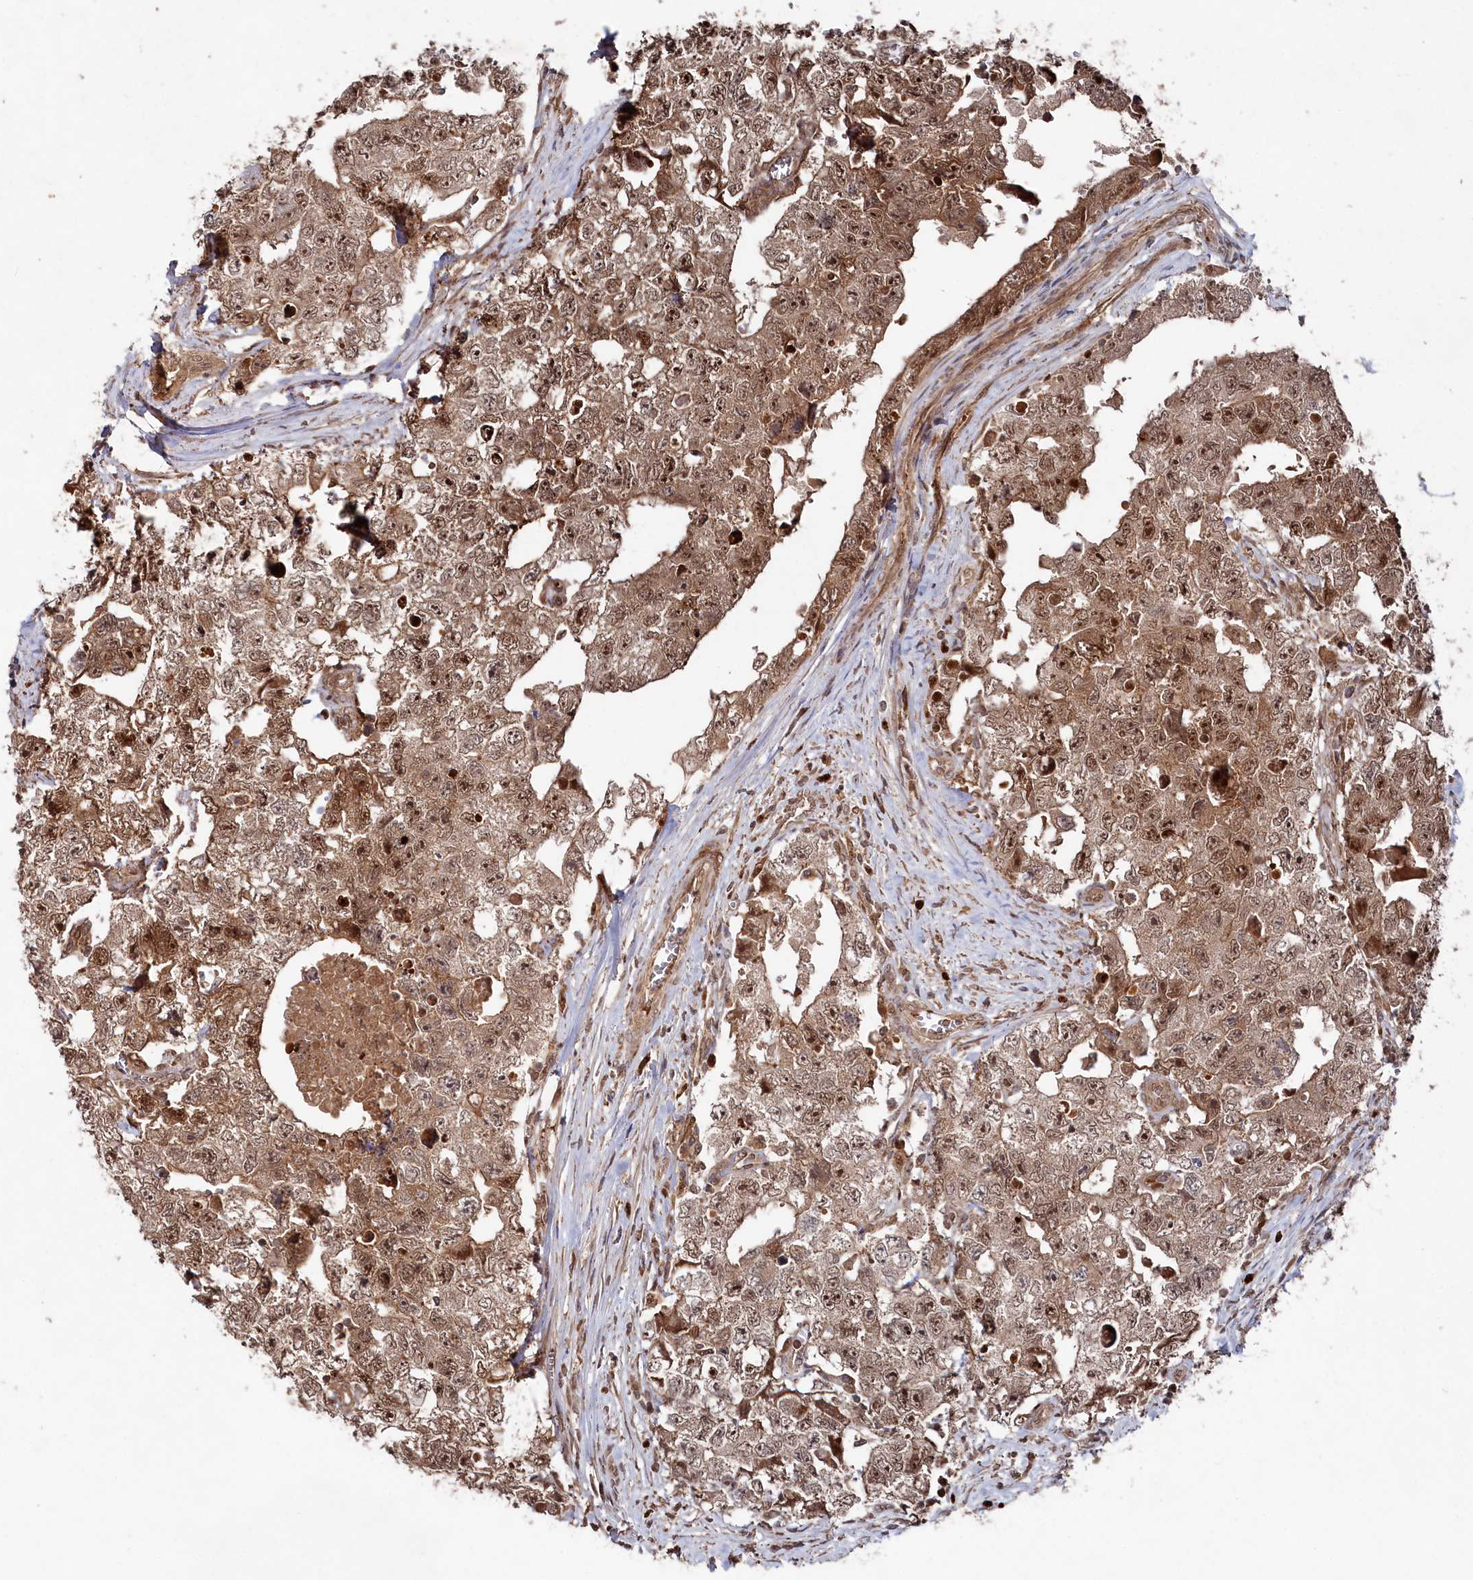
{"staining": {"intensity": "moderate", "quantity": ">75%", "location": "cytoplasmic/membranous,nuclear"}, "tissue": "testis cancer", "cell_type": "Tumor cells", "image_type": "cancer", "snomed": [{"axis": "morphology", "description": "Carcinoma, Embryonal, NOS"}, {"axis": "topography", "description": "Testis"}], "caption": "This histopathology image shows immunohistochemistry (IHC) staining of human testis cancer, with medium moderate cytoplasmic/membranous and nuclear expression in approximately >75% of tumor cells.", "gene": "BORCS7", "patient": {"sex": "male", "age": 17}}